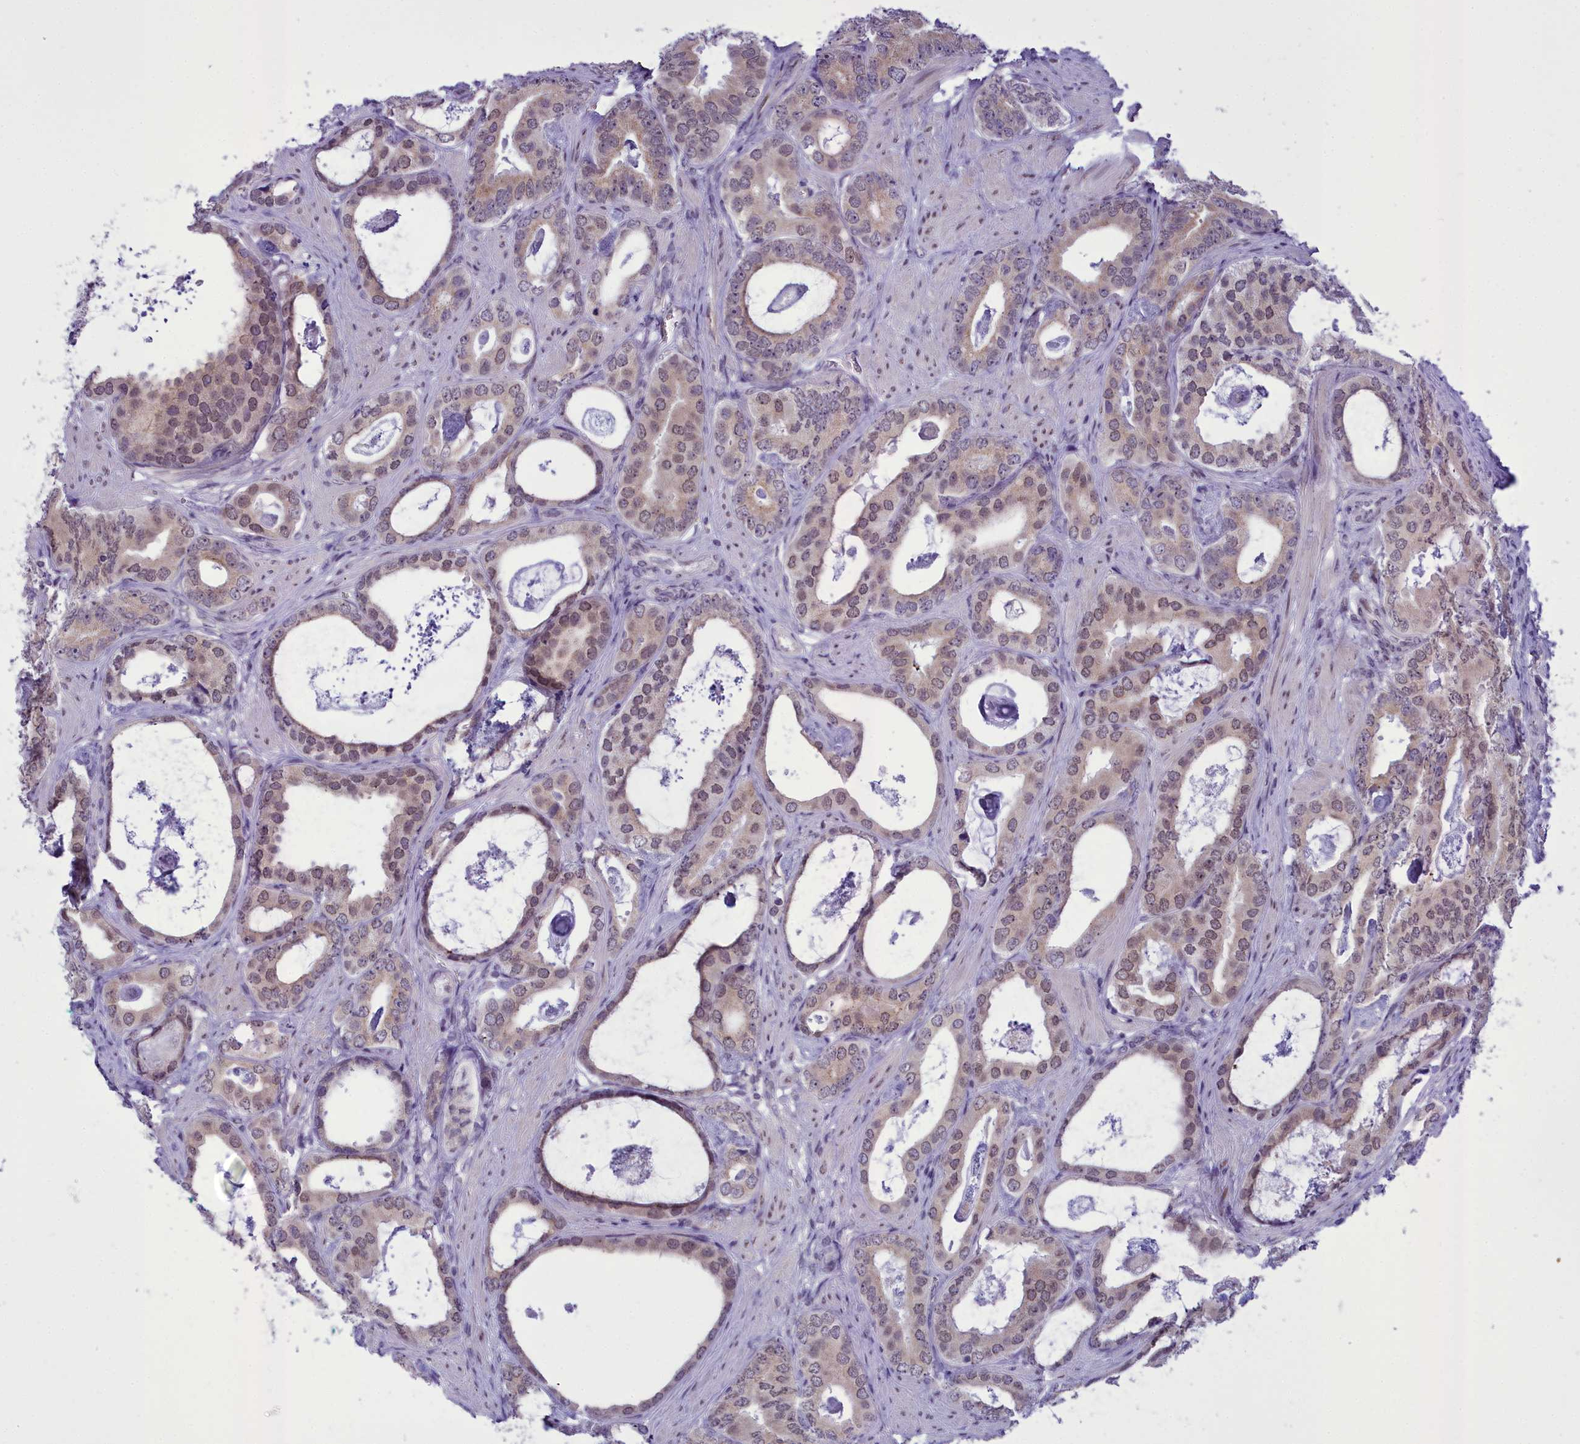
{"staining": {"intensity": "weak", "quantity": ">75%", "location": "cytoplasmic/membranous,nuclear"}, "tissue": "prostate cancer", "cell_type": "Tumor cells", "image_type": "cancer", "snomed": [{"axis": "morphology", "description": "Adenocarcinoma, Low grade"}, {"axis": "topography", "description": "Prostate"}], "caption": "An image showing weak cytoplasmic/membranous and nuclear expression in approximately >75% of tumor cells in prostate adenocarcinoma (low-grade), as visualized by brown immunohistochemical staining.", "gene": "B9D2", "patient": {"sex": "male", "age": 71}}